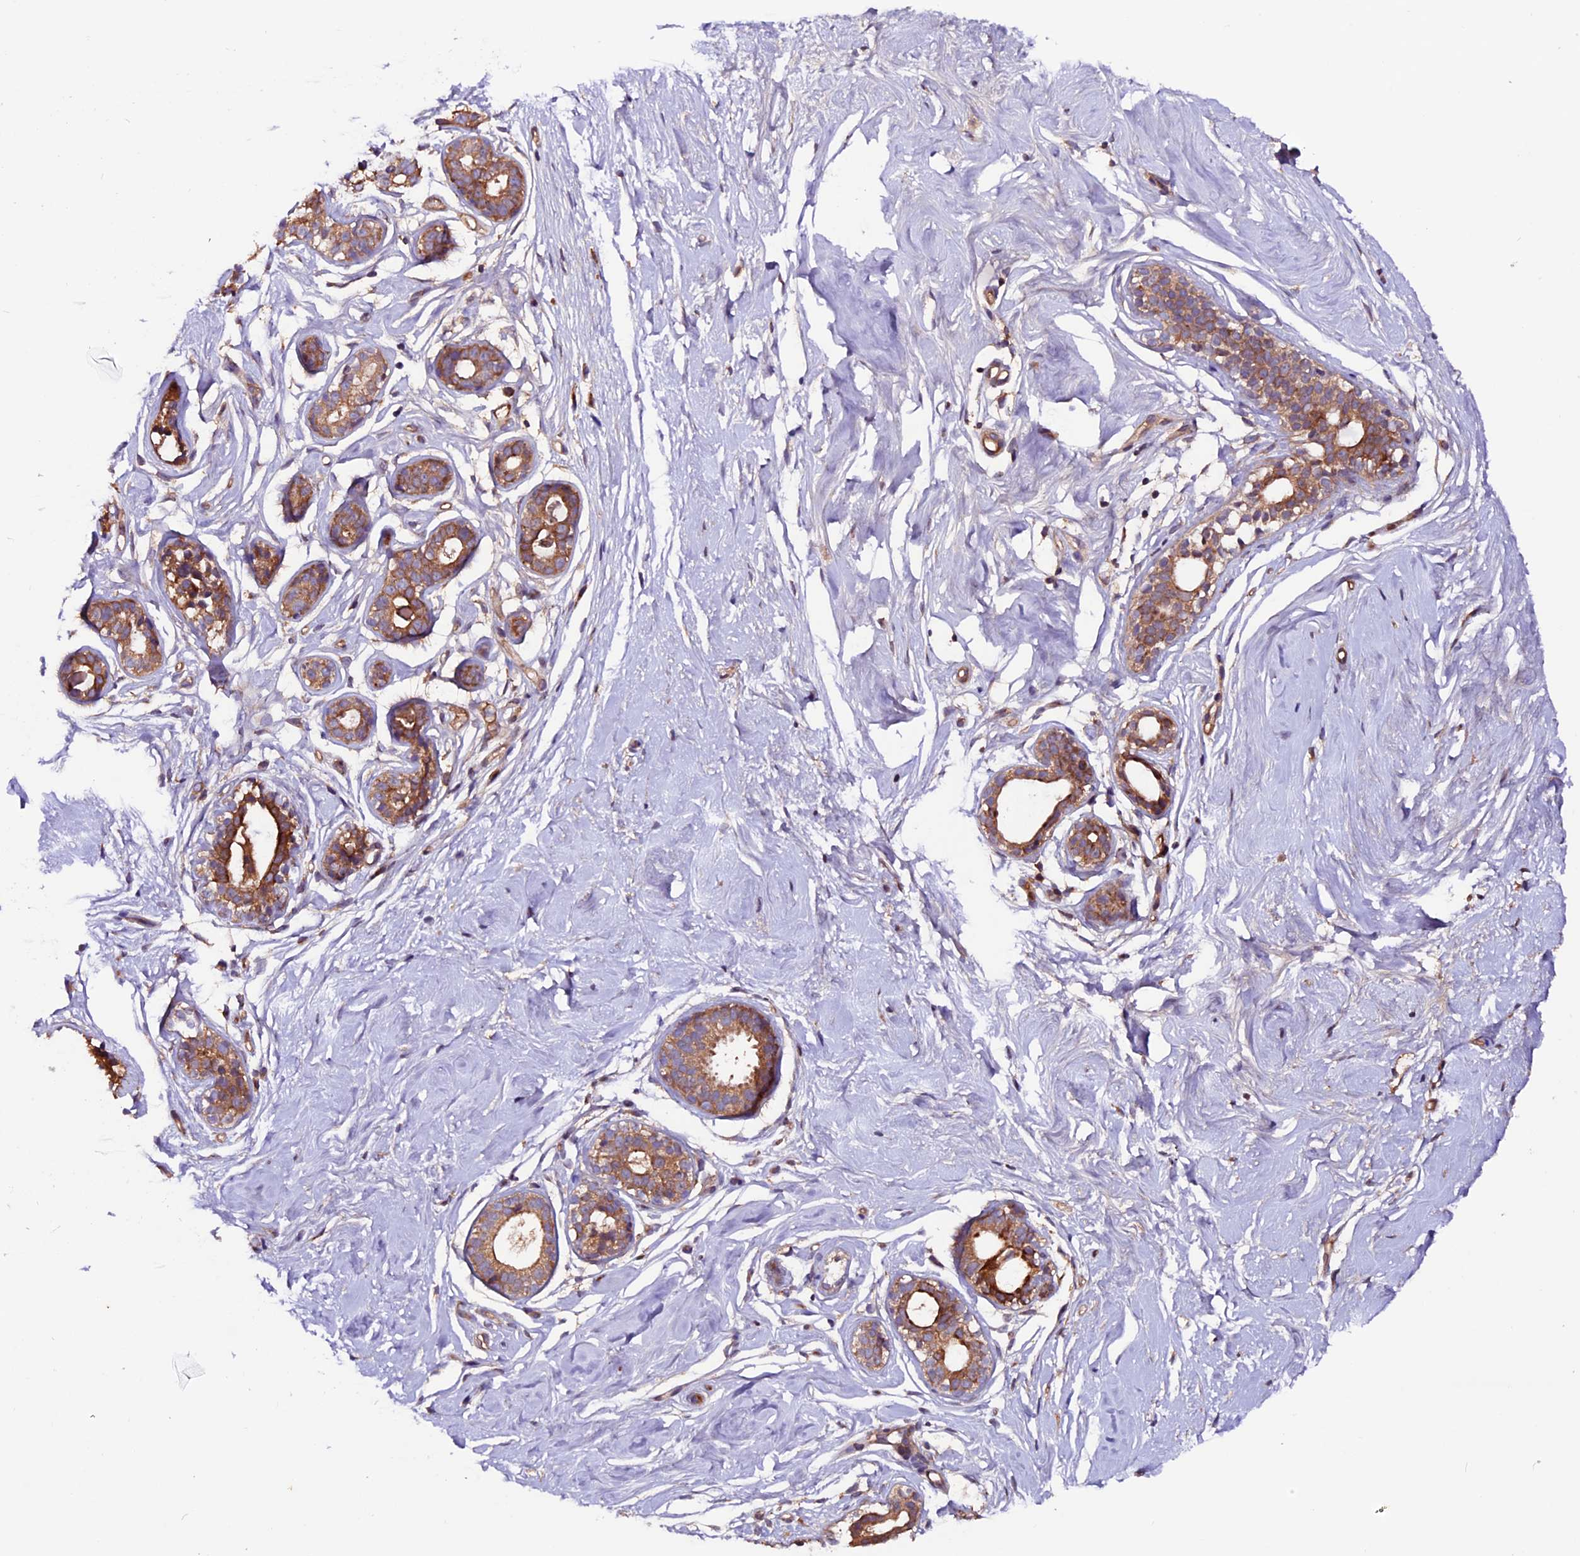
{"staining": {"intensity": "moderate", "quantity": "25%-75%", "location": "cytoplasmic/membranous"}, "tissue": "breast", "cell_type": "Adipocytes", "image_type": "normal", "snomed": [{"axis": "morphology", "description": "Normal tissue, NOS"}, {"axis": "morphology", "description": "Adenoma, NOS"}, {"axis": "topography", "description": "Breast"}], "caption": "A histopathology image showing moderate cytoplasmic/membranous positivity in approximately 25%-75% of adipocytes in benign breast, as visualized by brown immunohistochemical staining.", "gene": "ZNF598", "patient": {"sex": "female", "age": 23}}